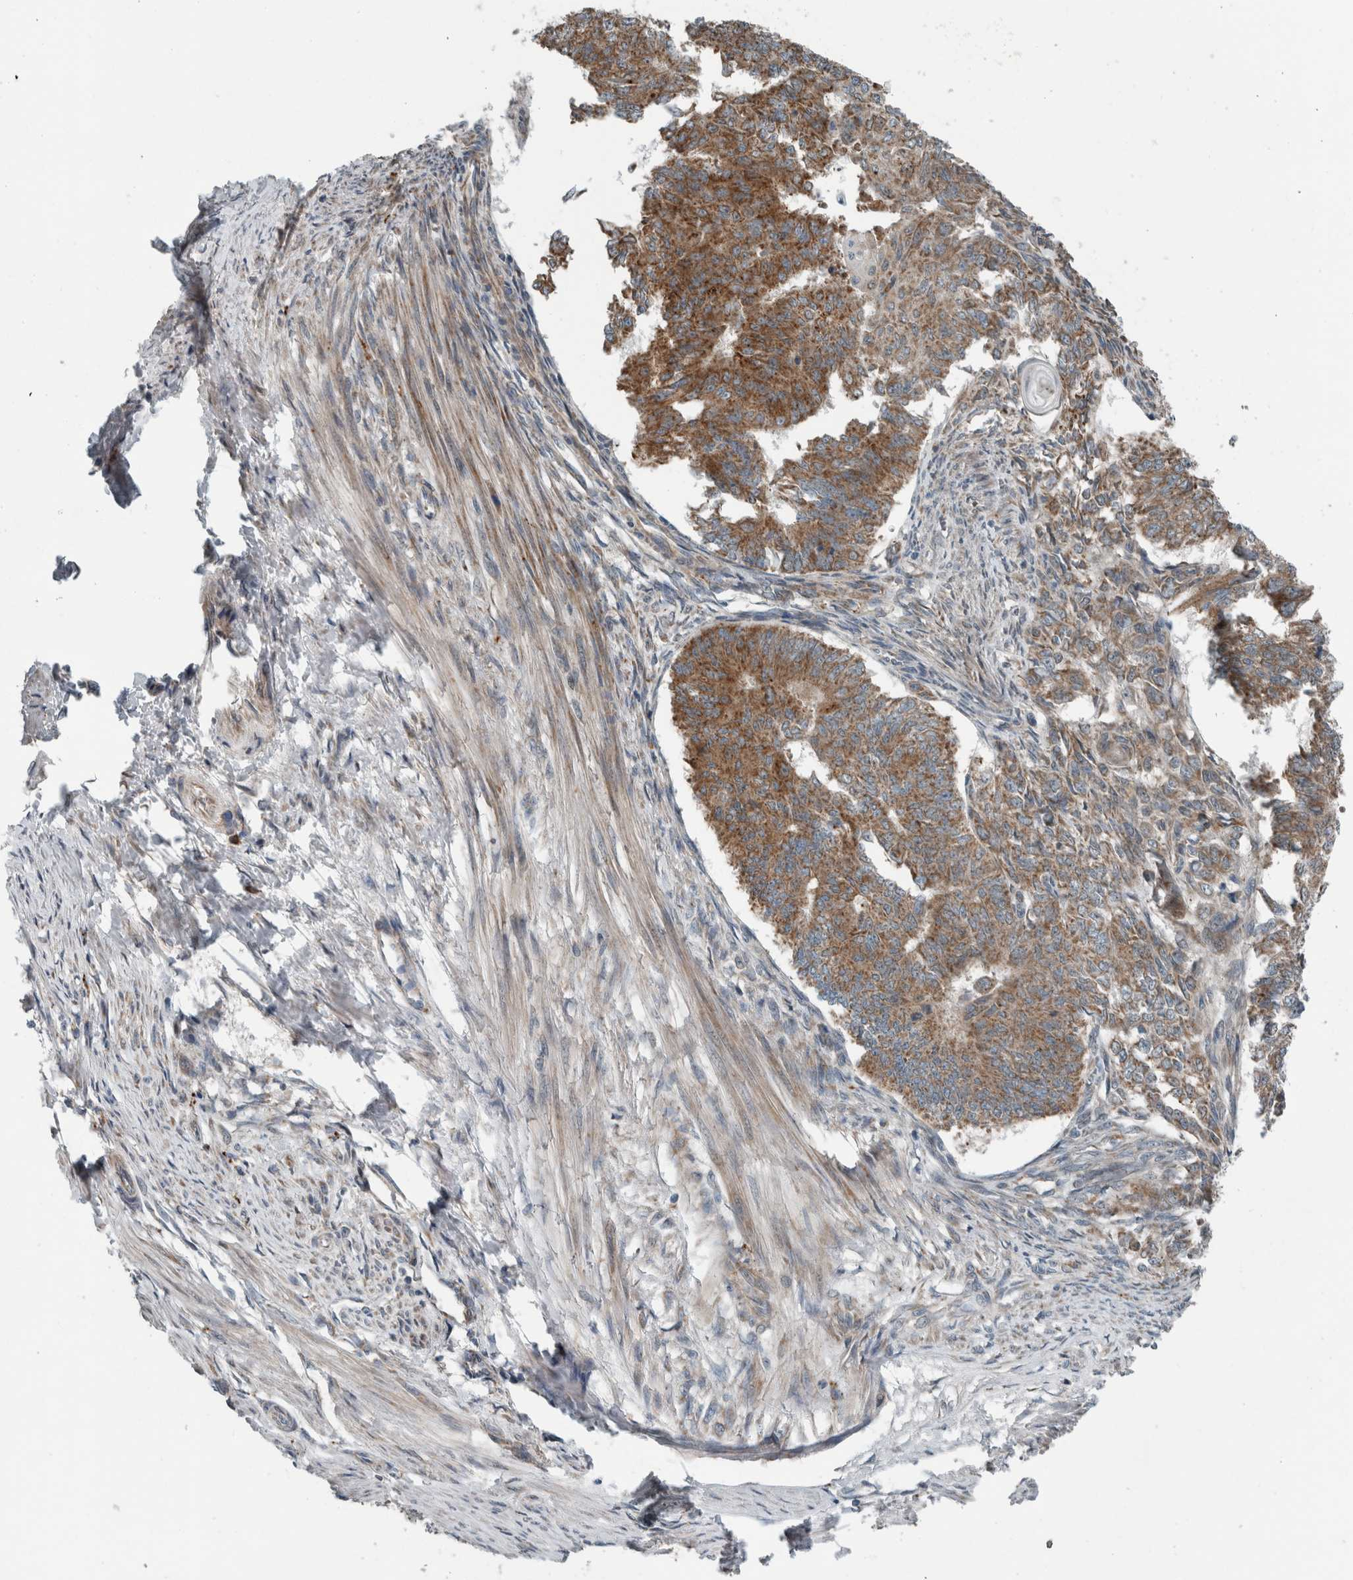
{"staining": {"intensity": "moderate", "quantity": ">75%", "location": "cytoplasmic/membranous"}, "tissue": "endometrial cancer", "cell_type": "Tumor cells", "image_type": "cancer", "snomed": [{"axis": "morphology", "description": "Adenocarcinoma, NOS"}, {"axis": "topography", "description": "Endometrium"}], "caption": "Human endometrial cancer stained with a brown dye displays moderate cytoplasmic/membranous positive expression in approximately >75% of tumor cells.", "gene": "GBA2", "patient": {"sex": "female", "age": 32}}